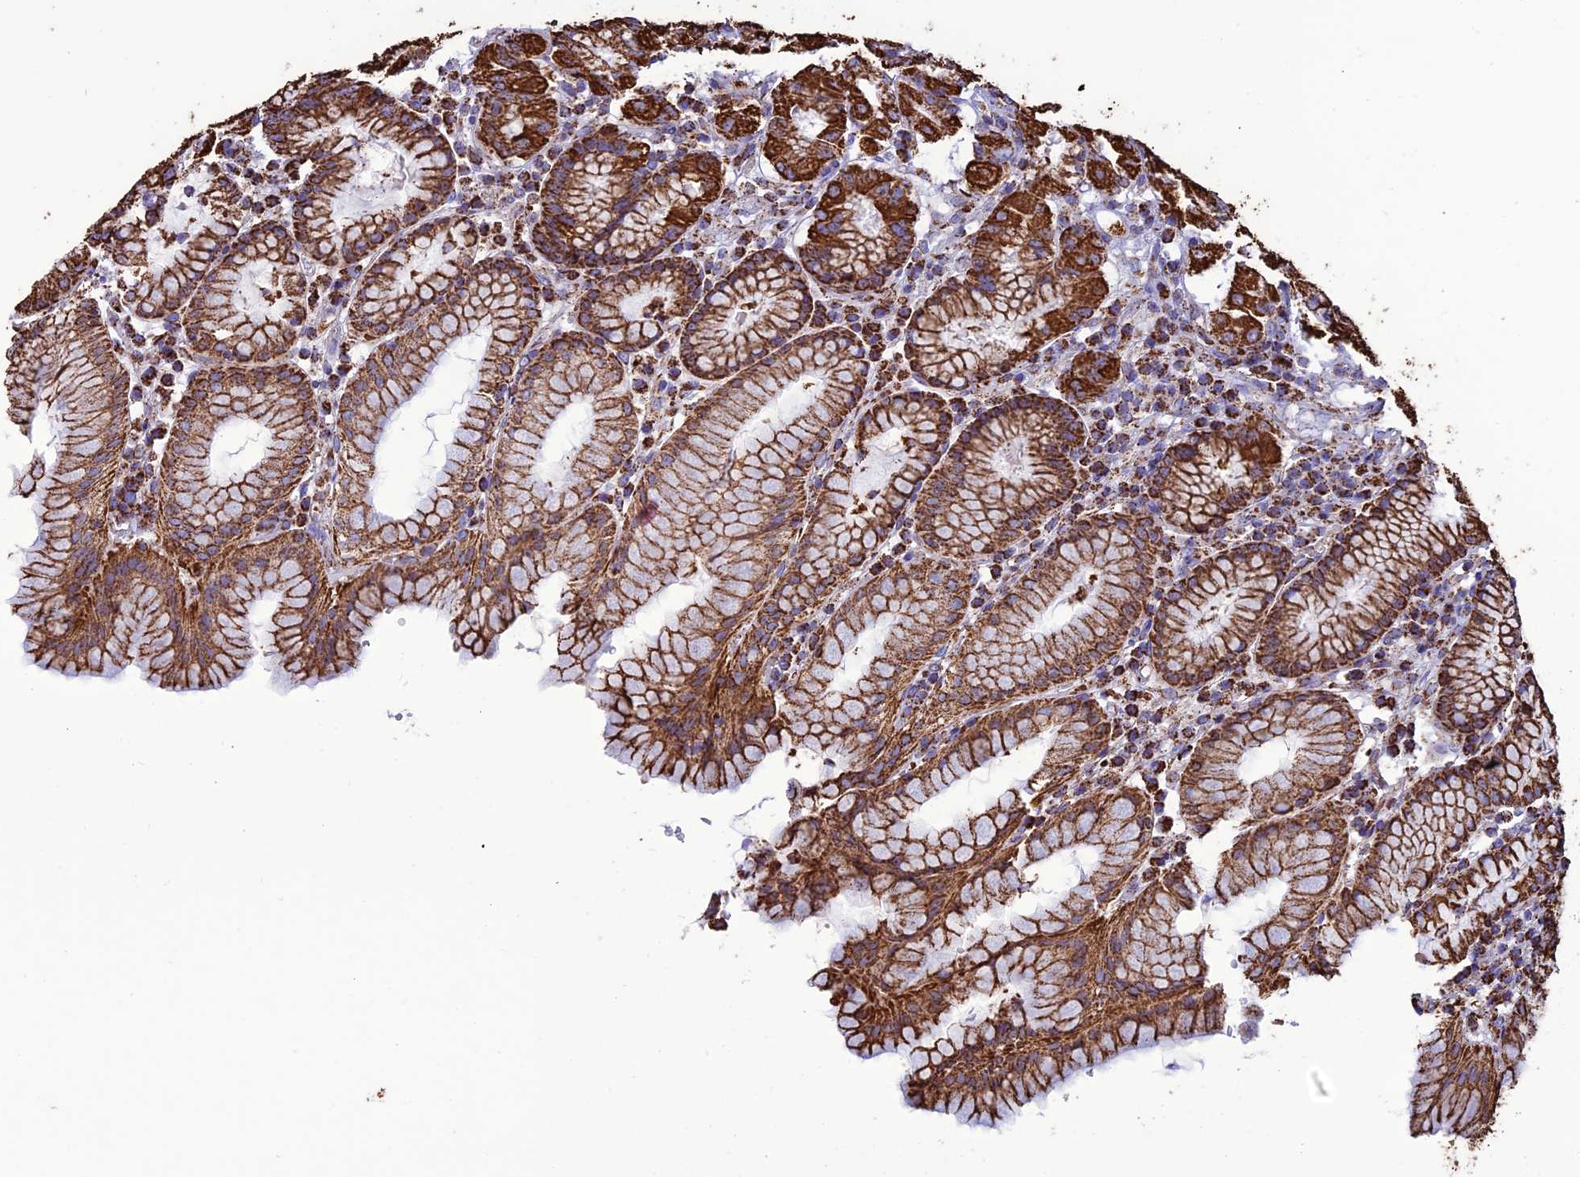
{"staining": {"intensity": "strong", "quantity": ">75%", "location": "cytoplasmic/membranous"}, "tissue": "stomach", "cell_type": "Glandular cells", "image_type": "normal", "snomed": [{"axis": "morphology", "description": "Normal tissue, NOS"}, {"axis": "topography", "description": "Stomach"}, {"axis": "topography", "description": "Stomach, lower"}], "caption": "Immunohistochemistry (DAB (3,3'-diaminobenzidine)) staining of unremarkable stomach displays strong cytoplasmic/membranous protein positivity in about >75% of glandular cells.", "gene": "NDUFAF1", "patient": {"sex": "female", "age": 56}}